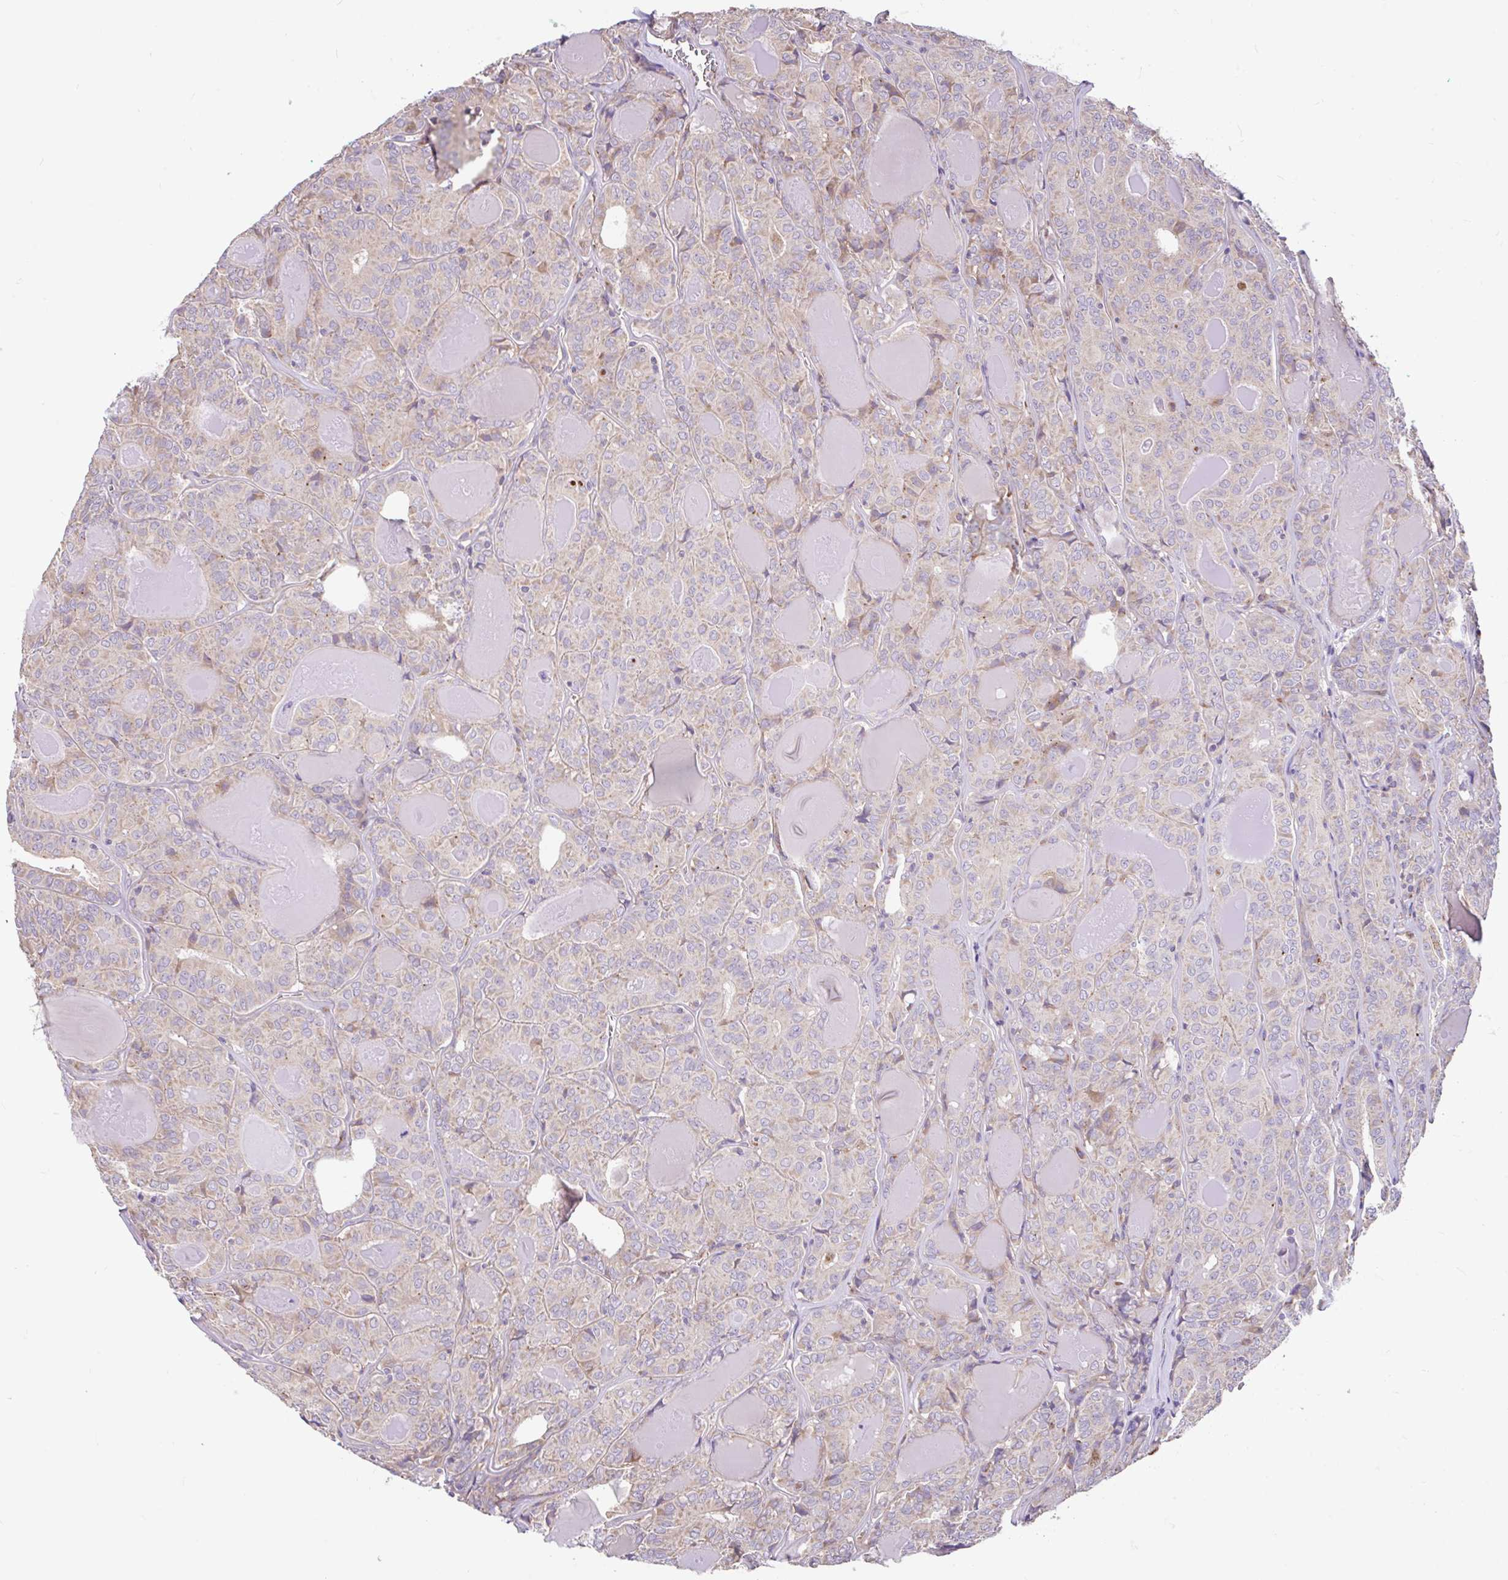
{"staining": {"intensity": "weak", "quantity": "<25%", "location": "cytoplasmic/membranous"}, "tissue": "thyroid cancer", "cell_type": "Tumor cells", "image_type": "cancer", "snomed": [{"axis": "morphology", "description": "Papillary adenocarcinoma, NOS"}, {"axis": "topography", "description": "Thyroid gland"}], "caption": "This is an immunohistochemistry (IHC) micrograph of human papillary adenocarcinoma (thyroid). There is no expression in tumor cells.", "gene": "RALBP1", "patient": {"sex": "female", "age": 72}}